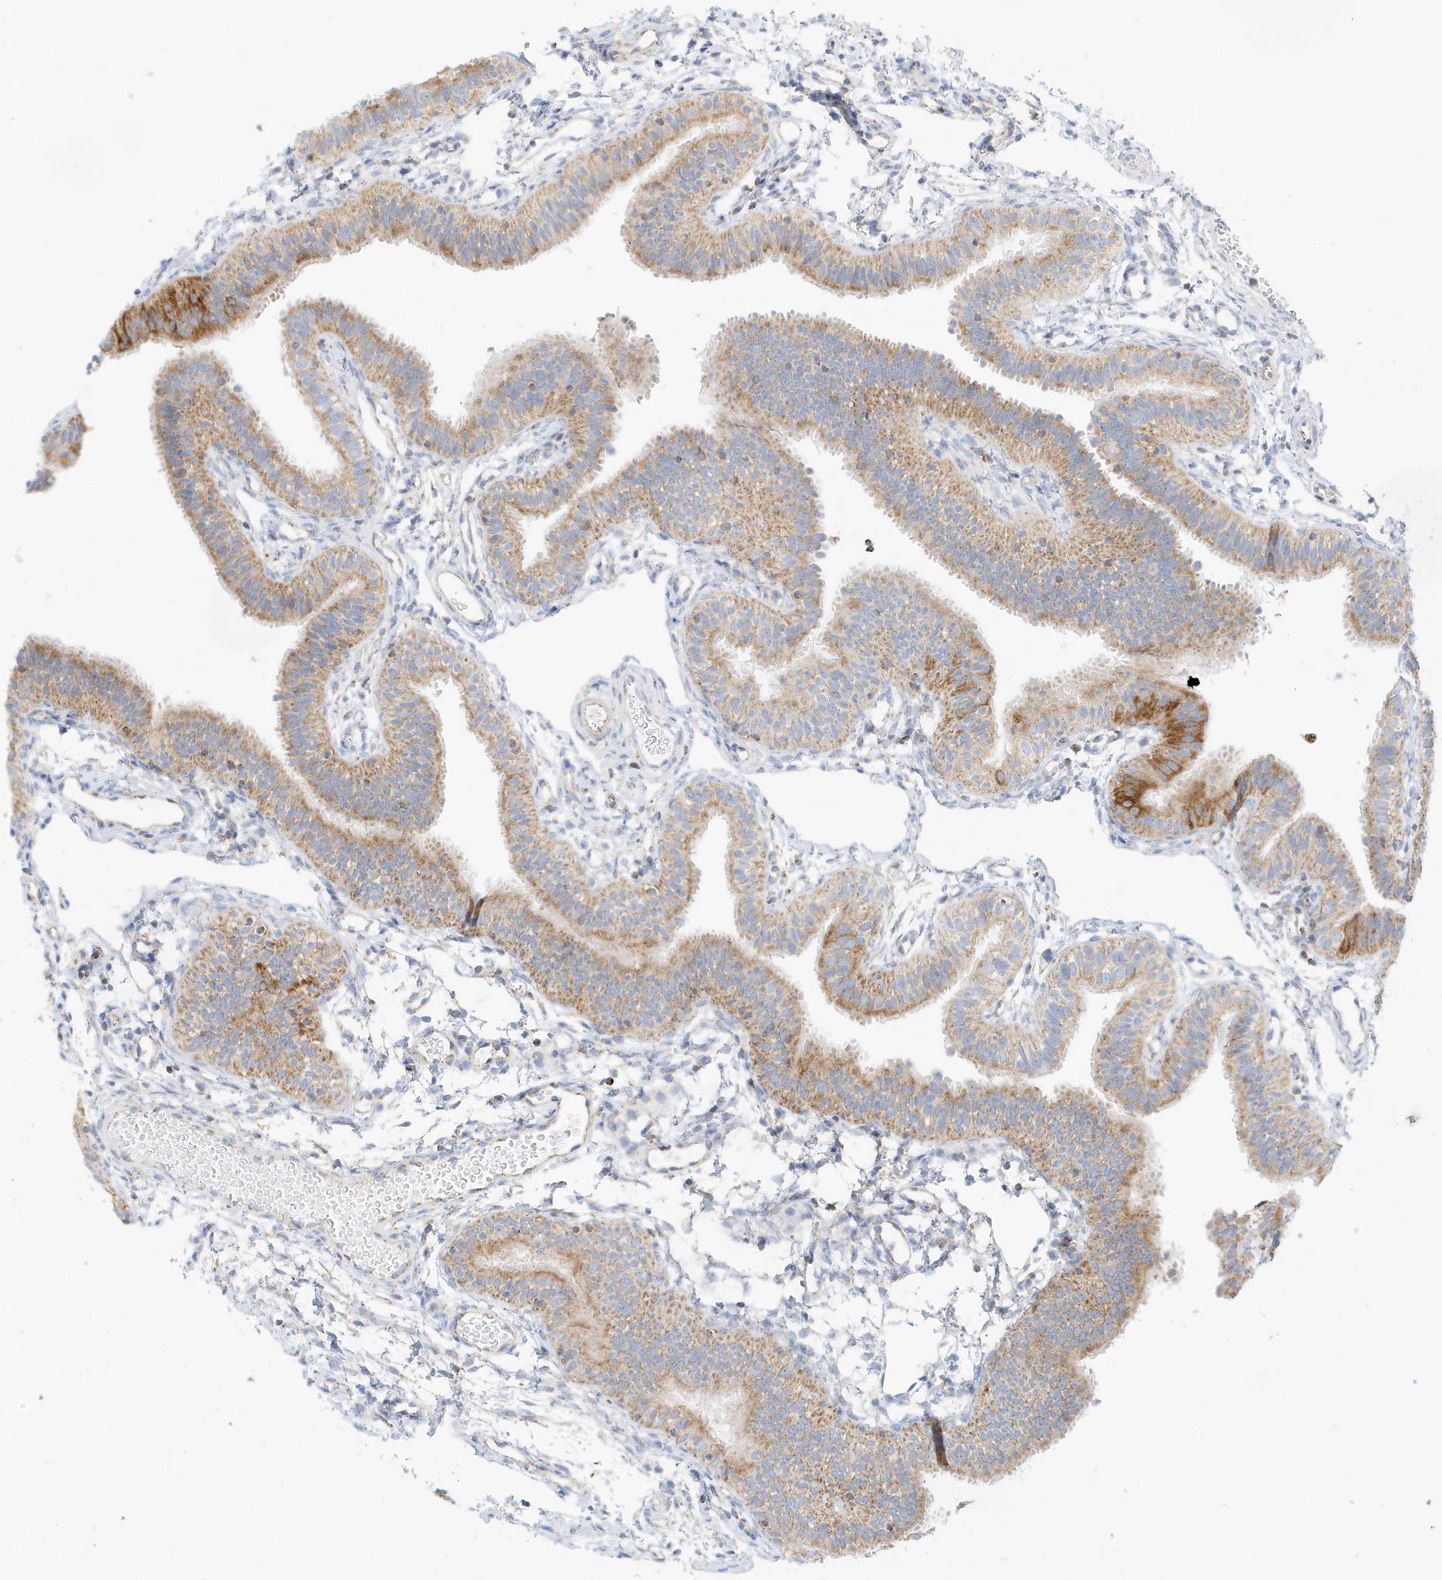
{"staining": {"intensity": "moderate", "quantity": ">75%", "location": "cytoplasmic/membranous"}, "tissue": "fallopian tube", "cell_type": "Glandular cells", "image_type": "normal", "snomed": [{"axis": "morphology", "description": "Normal tissue, NOS"}, {"axis": "topography", "description": "Fallopian tube"}], "caption": "The photomicrograph demonstrates a brown stain indicating the presence of a protein in the cytoplasmic/membranous of glandular cells in fallopian tube.", "gene": "CAPN13", "patient": {"sex": "female", "age": 35}}